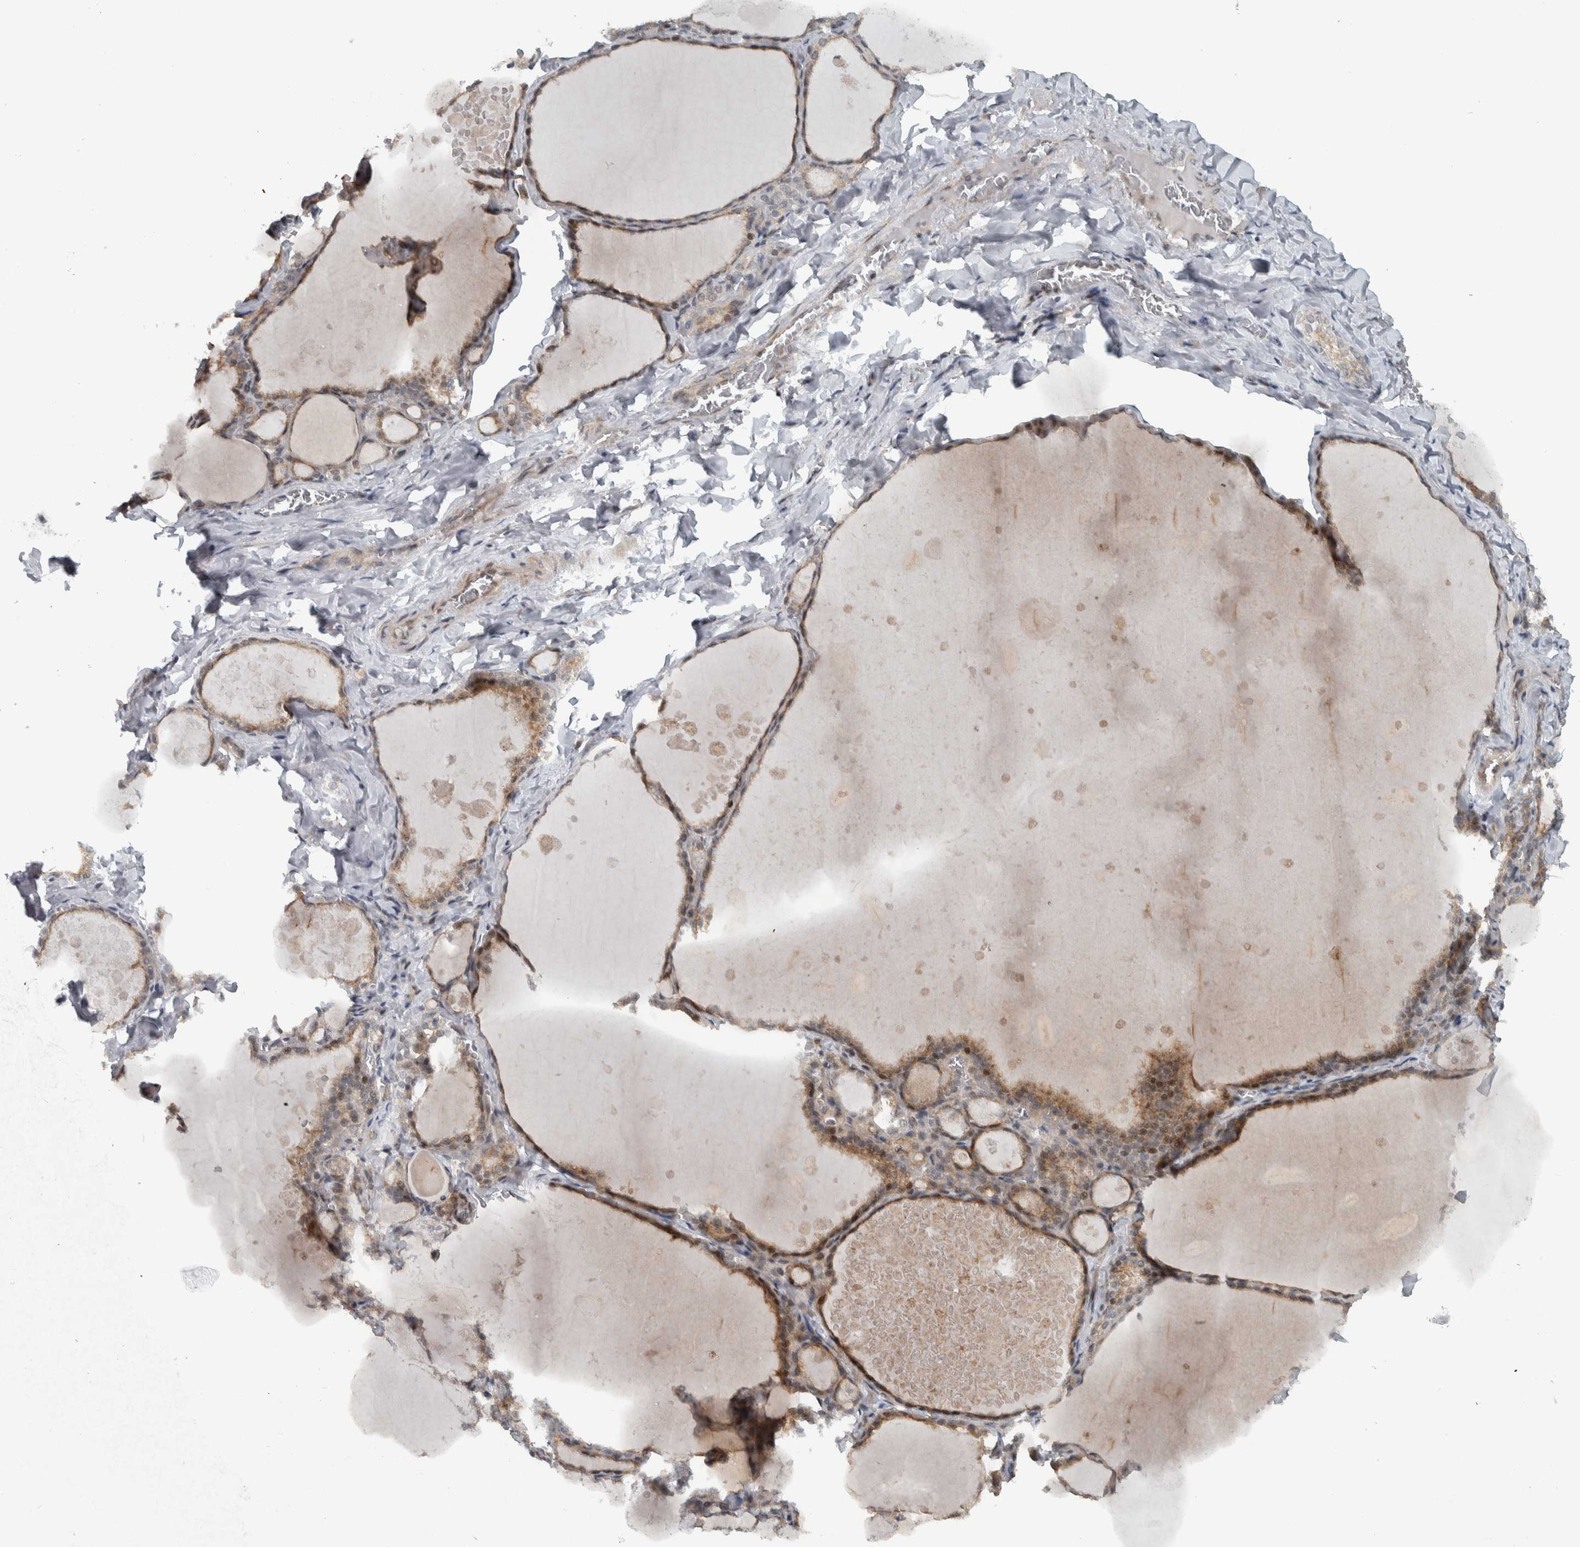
{"staining": {"intensity": "moderate", "quantity": ">75%", "location": "cytoplasmic/membranous"}, "tissue": "thyroid gland", "cell_type": "Glandular cells", "image_type": "normal", "snomed": [{"axis": "morphology", "description": "Normal tissue, NOS"}, {"axis": "topography", "description": "Thyroid gland"}], "caption": "Approximately >75% of glandular cells in unremarkable thyroid gland reveal moderate cytoplasmic/membranous protein positivity as visualized by brown immunohistochemical staining.", "gene": "NAPG", "patient": {"sex": "male", "age": 56}}